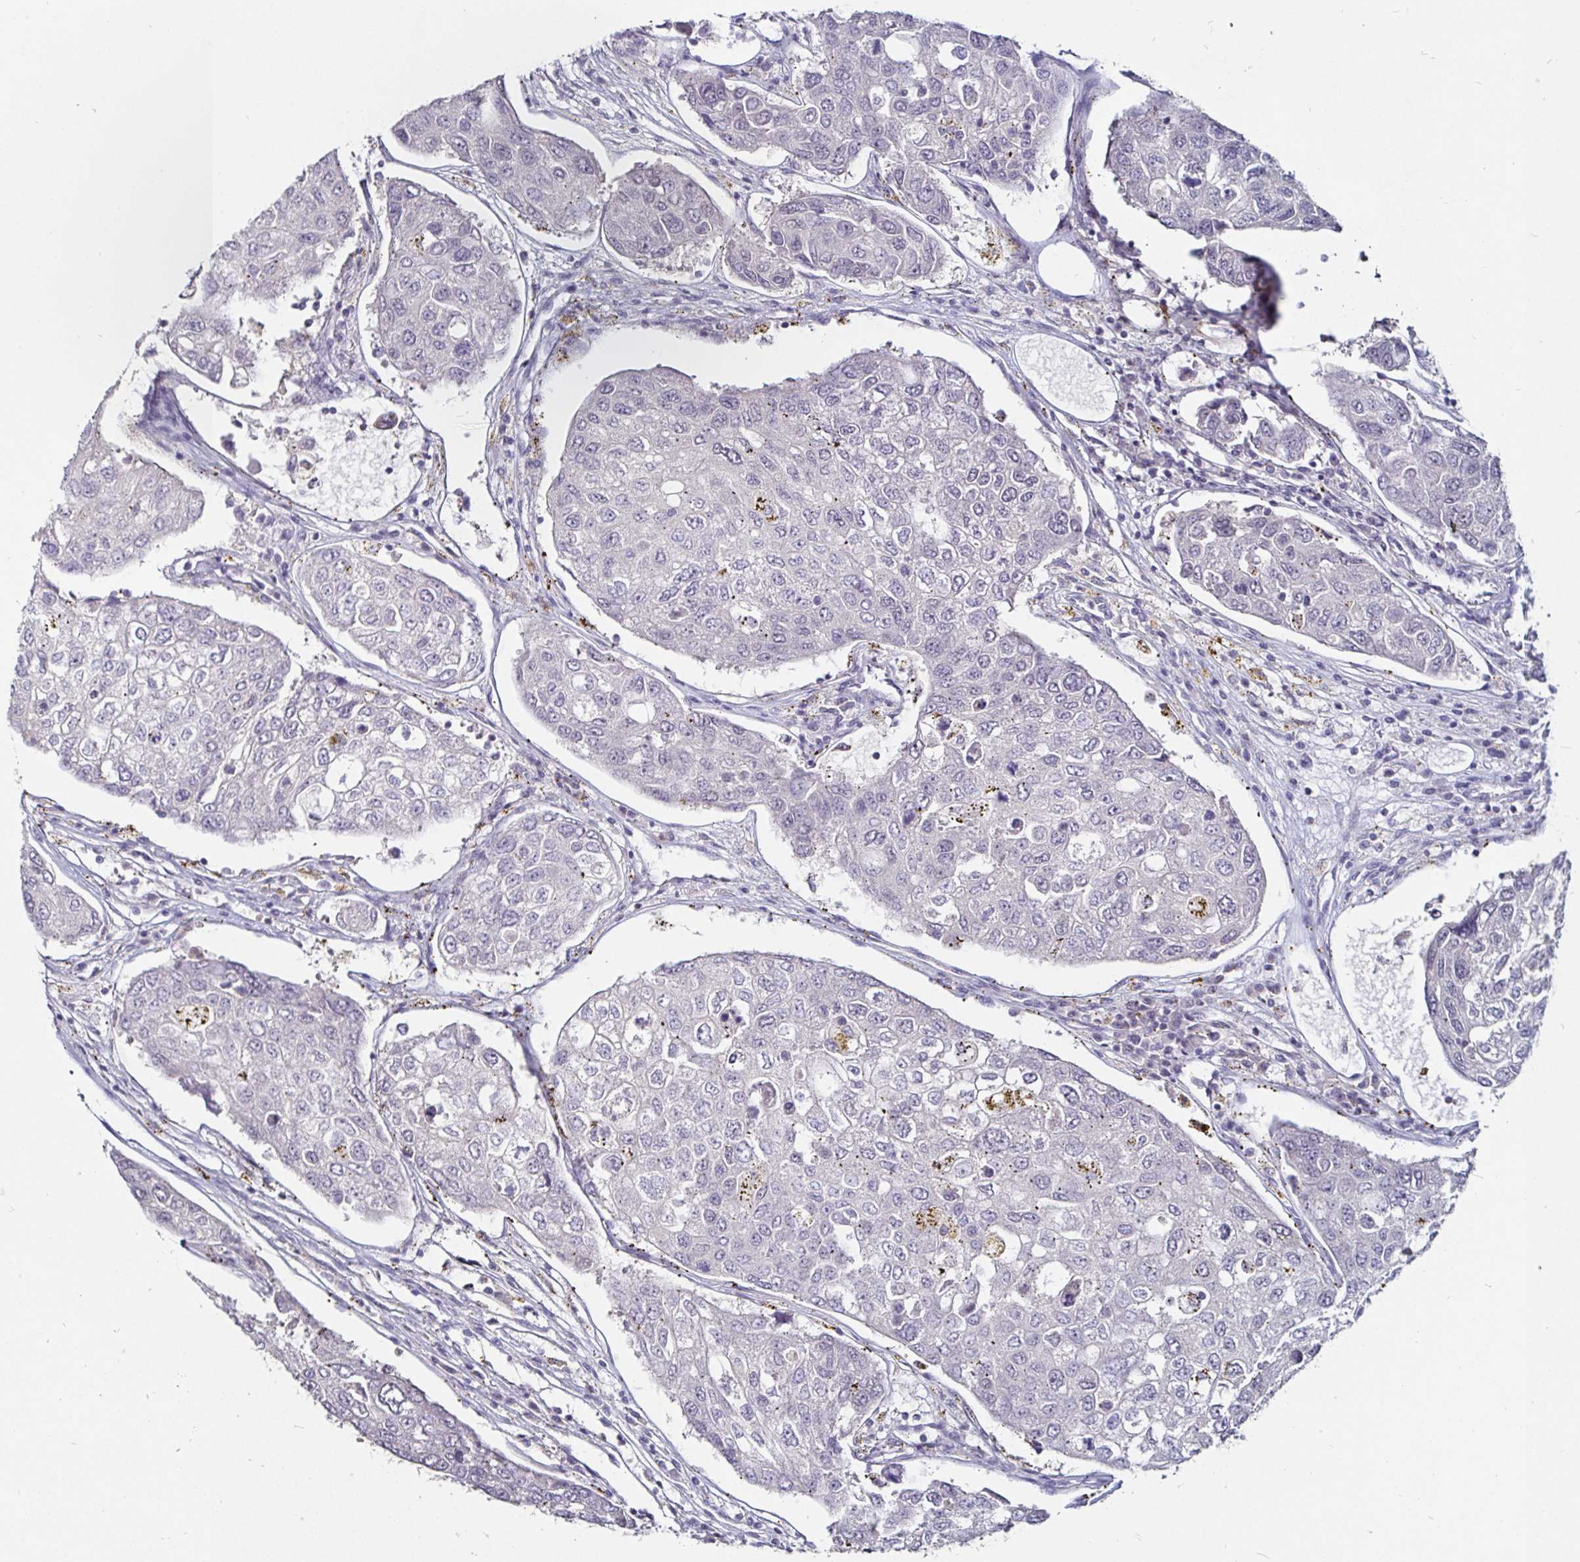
{"staining": {"intensity": "negative", "quantity": "none", "location": "none"}, "tissue": "urothelial cancer", "cell_type": "Tumor cells", "image_type": "cancer", "snomed": [{"axis": "morphology", "description": "Urothelial carcinoma, High grade"}, {"axis": "topography", "description": "Lymph node"}, {"axis": "topography", "description": "Urinary bladder"}], "caption": "IHC image of human high-grade urothelial carcinoma stained for a protein (brown), which demonstrates no staining in tumor cells. (IHC, brightfield microscopy, high magnification).", "gene": "FAIM2", "patient": {"sex": "male", "age": 51}}